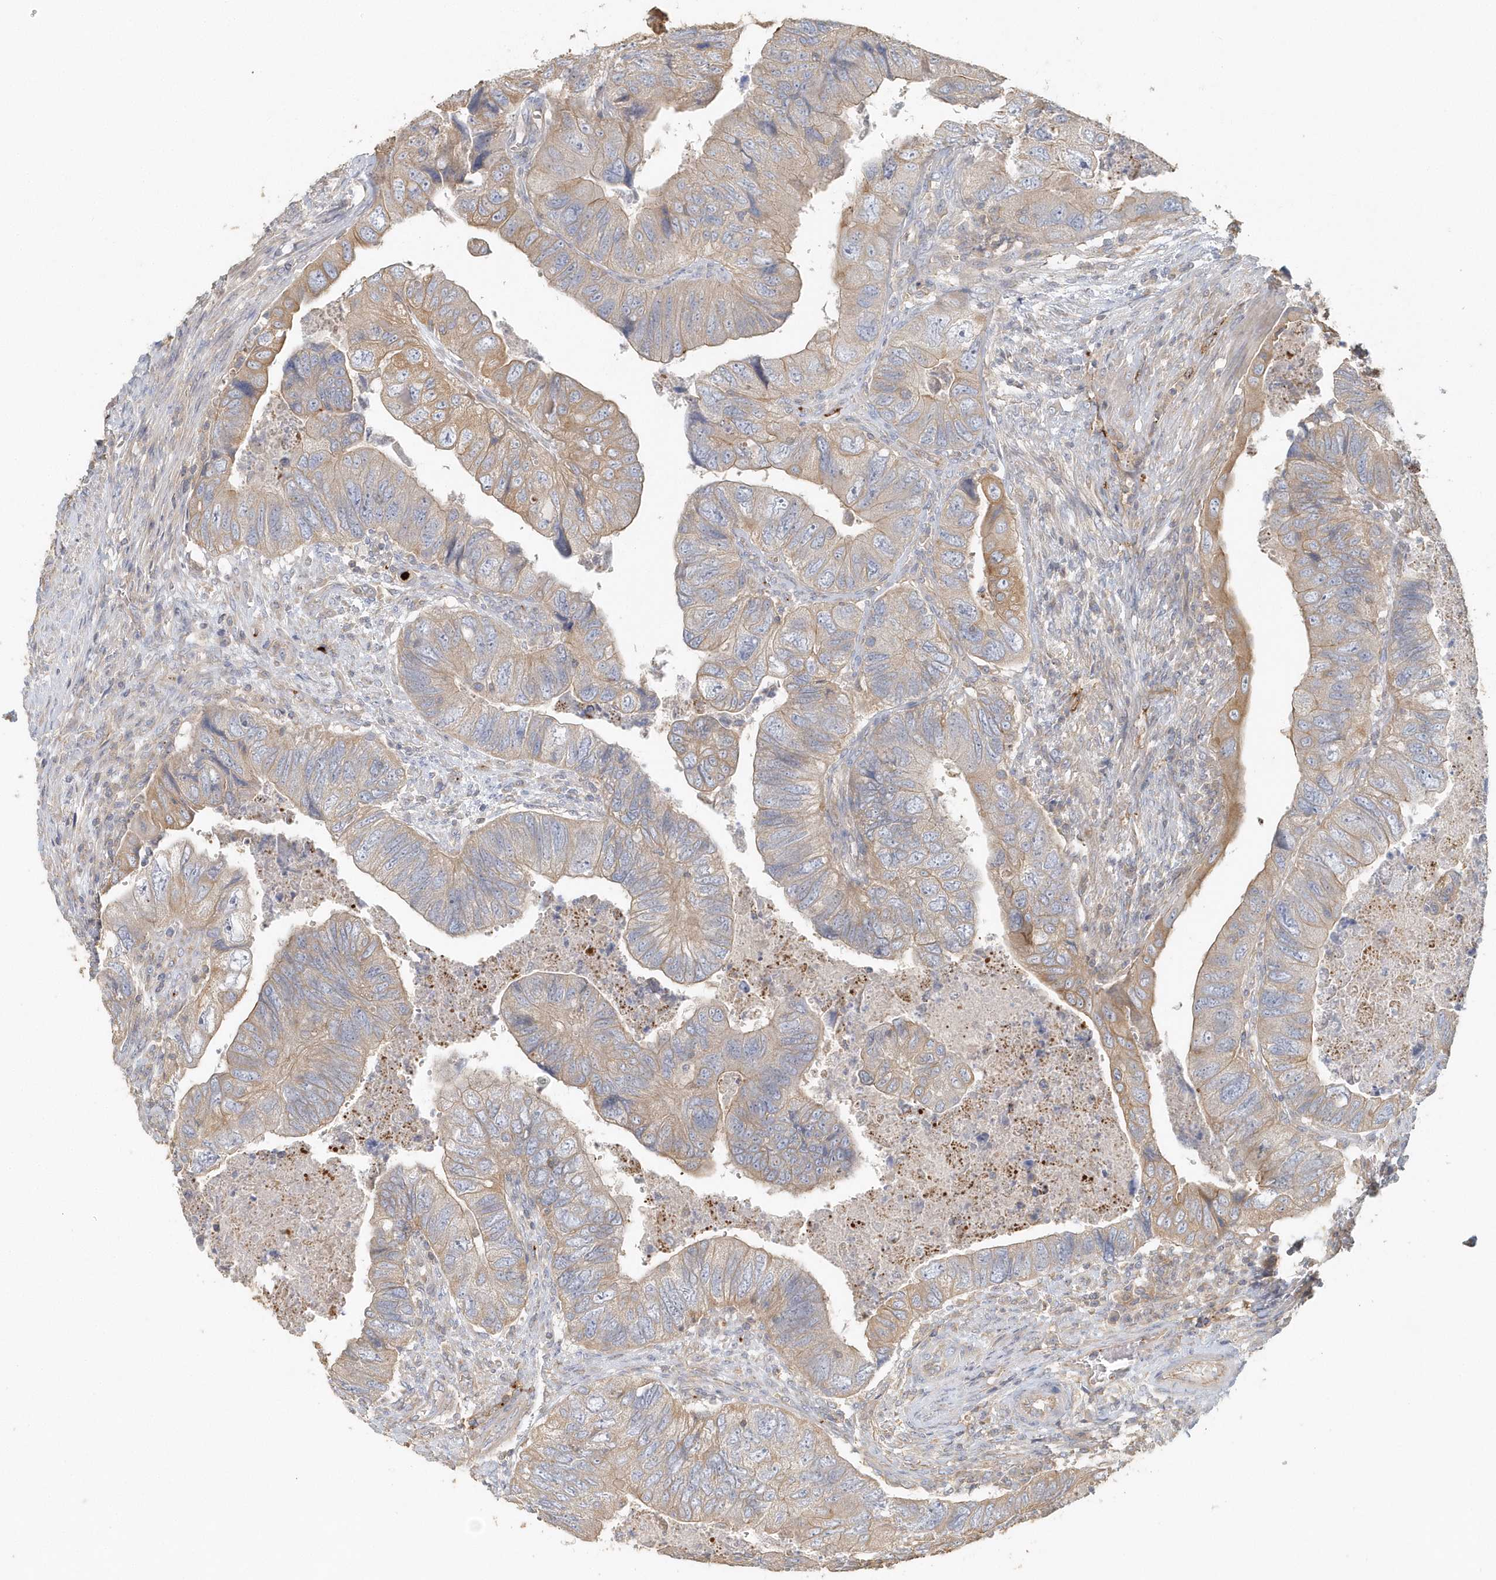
{"staining": {"intensity": "weak", "quantity": "25%-75%", "location": "cytoplasmic/membranous"}, "tissue": "colorectal cancer", "cell_type": "Tumor cells", "image_type": "cancer", "snomed": [{"axis": "morphology", "description": "Adenocarcinoma, NOS"}, {"axis": "topography", "description": "Rectum"}], "caption": "Human colorectal adenocarcinoma stained for a protein (brown) reveals weak cytoplasmic/membranous positive staining in approximately 25%-75% of tumor cells.", "gene": "MMRN1", "patient": {"sex": "male", "age": 63}}